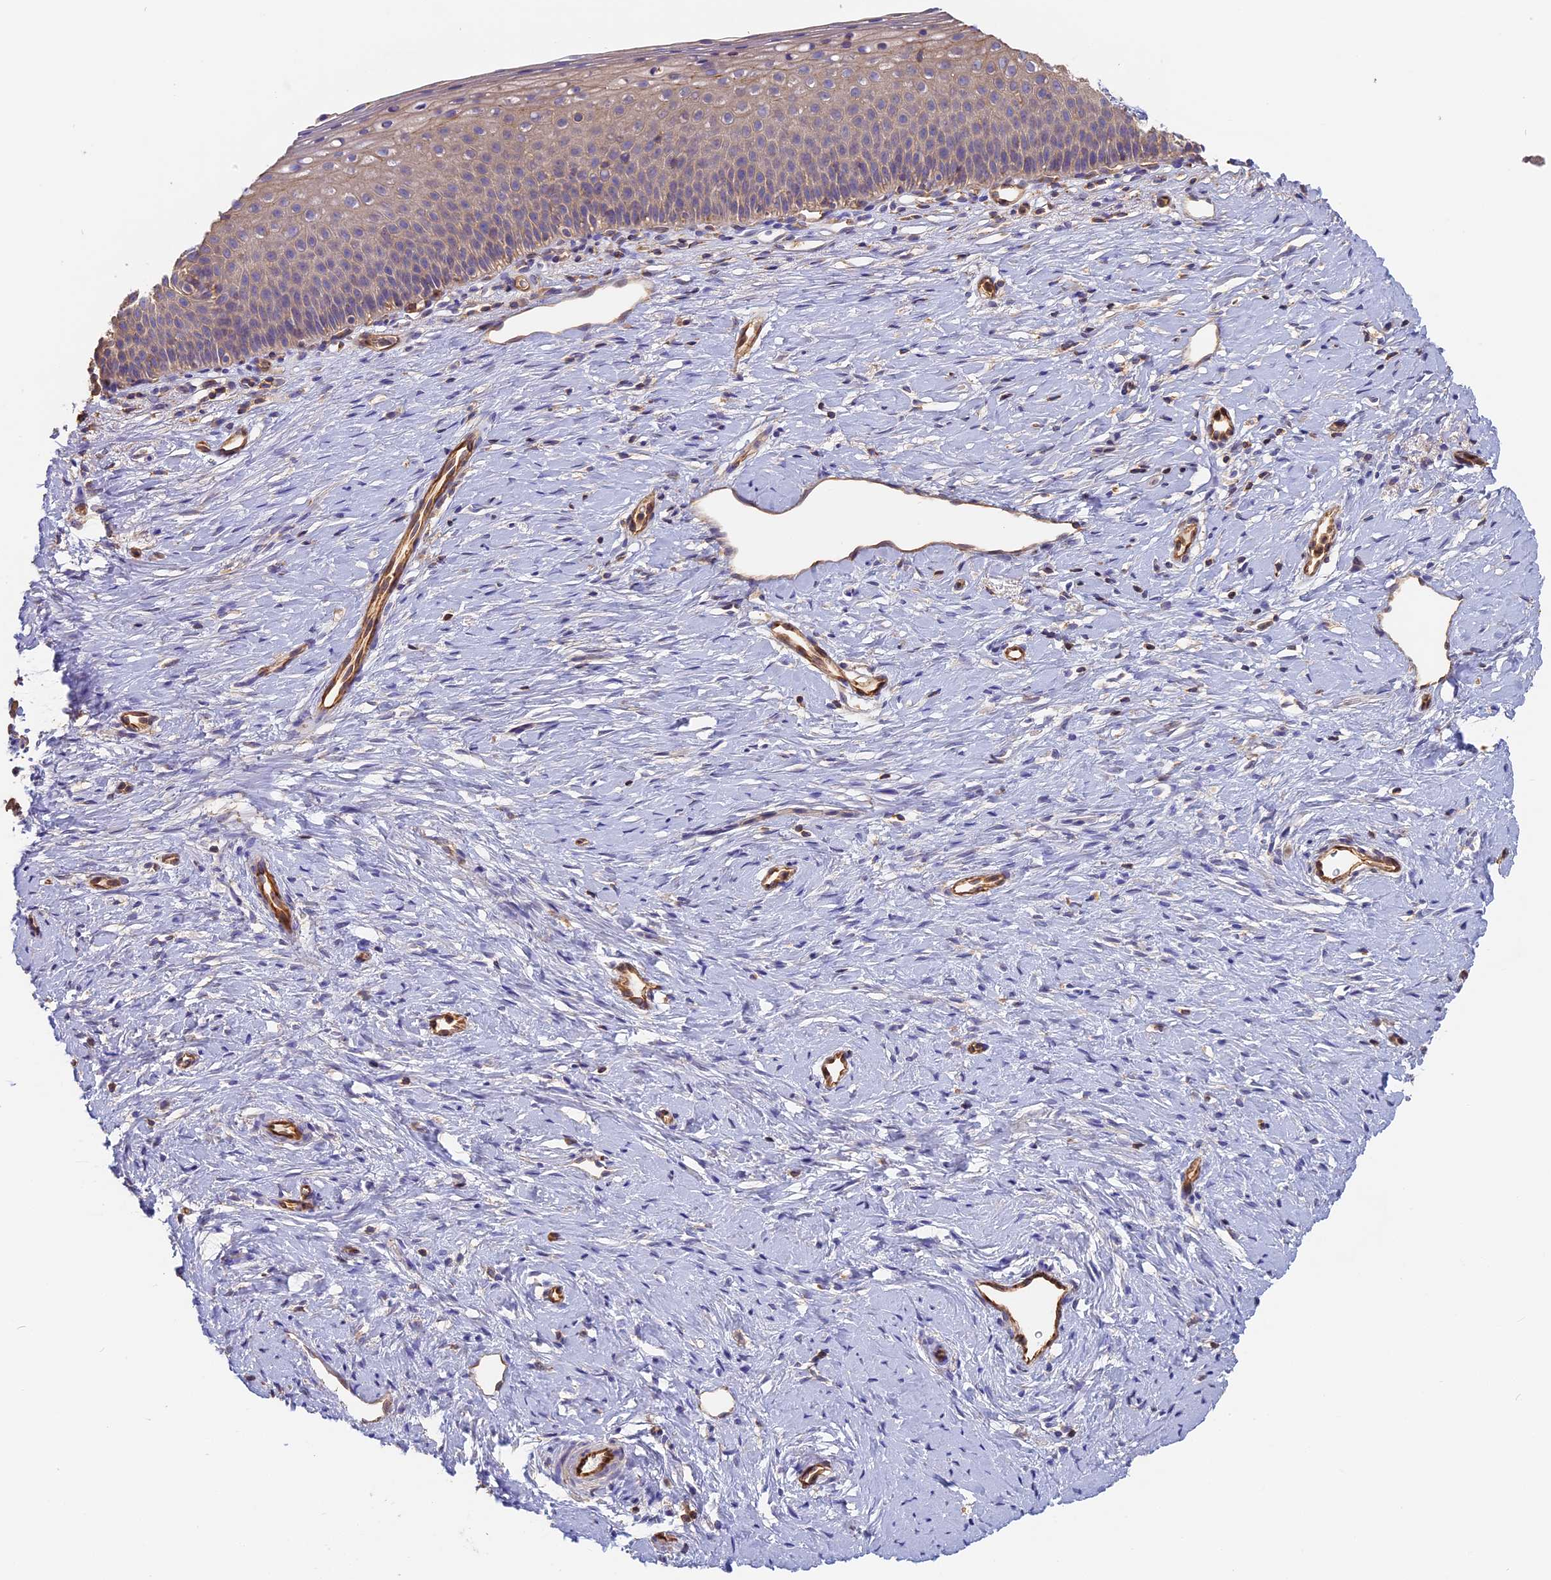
{"staining": {"intensity": "weak", "quantity": ">75%", "location": "cytoplasmic/membranous"}, "tissue": "cervix", "cell_type": "Glandular cells", "image_type": "normal", "snomed": [{"axis": "morphology", "description": "Normal tissue, NOS"}, {"axis": "topography", "description": "Cervix"}], "caption": "A brown stain highlights weak cytoplasmic/membranous positivity of a protein in glandular cells of normal human cervix. Using DAB (3,3'-diaminobenzidine) (brown) and hematoxylin (blue) stains, captured at high magnification using brightfield microscopy.", "gene": "VPS18", "patient": {"sex": "female", "age": 36}}